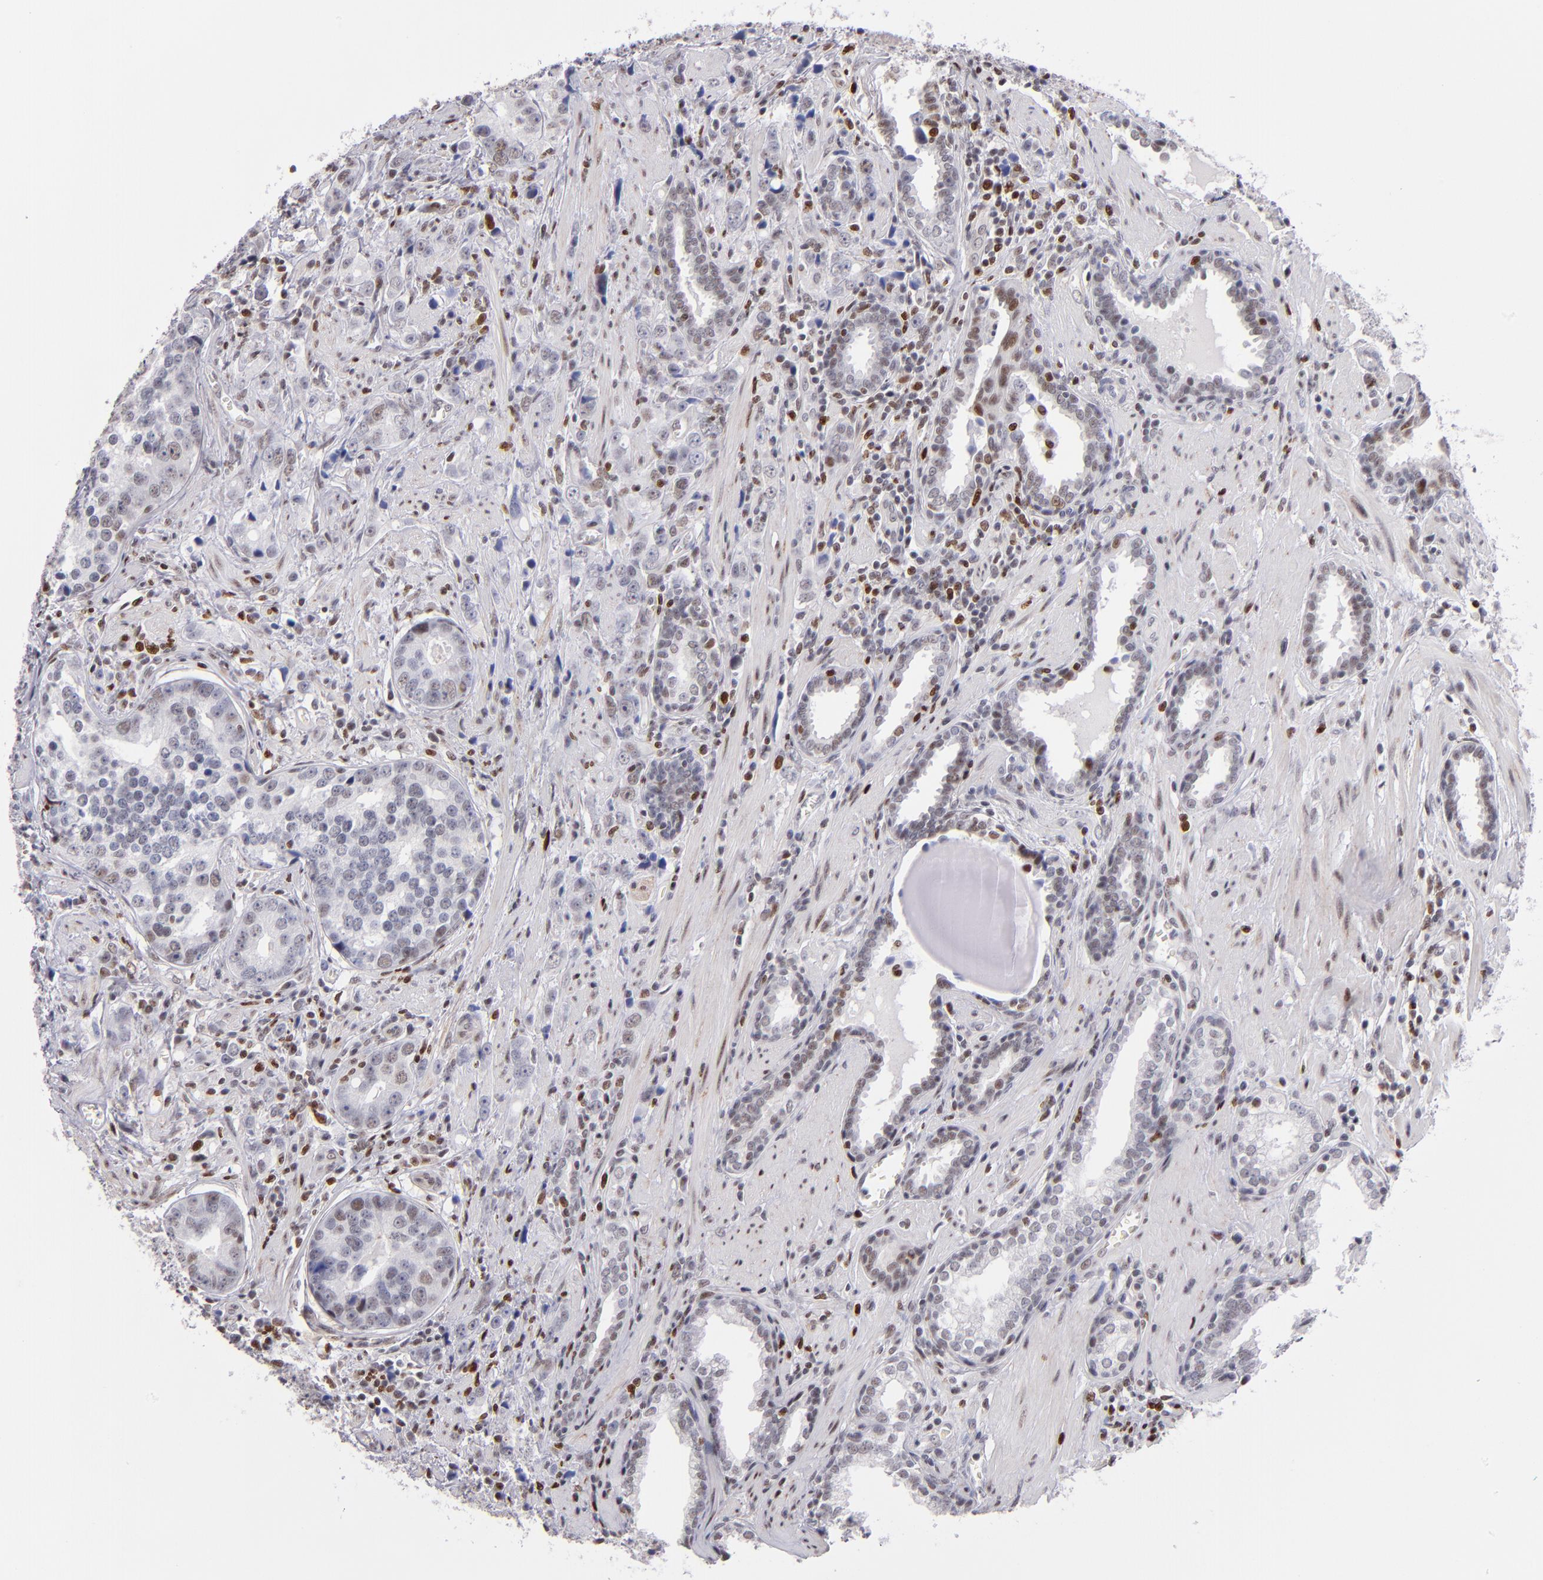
{"staining": {"intensity": "moderate", "quantity": "<25%", "location": "nuclear"}, "tissue": "prostate cancer", "cell_type": "Tumor cells", "image_type": "cancer", "snomed": [{"axis": "morphology", "description": "Adenocarcinoma, High grade"}, {"axis": "topography", "description": "Prostate"}], "caption": "Tumor cells reveal low levels of moderate nuclear expression in about <25% of cells in prostate cancer. Ihc stains the protein in brown and the nuclei are stained blue.", "gene": "POLA1", "patient": {"sex": "male", "age": 71}}